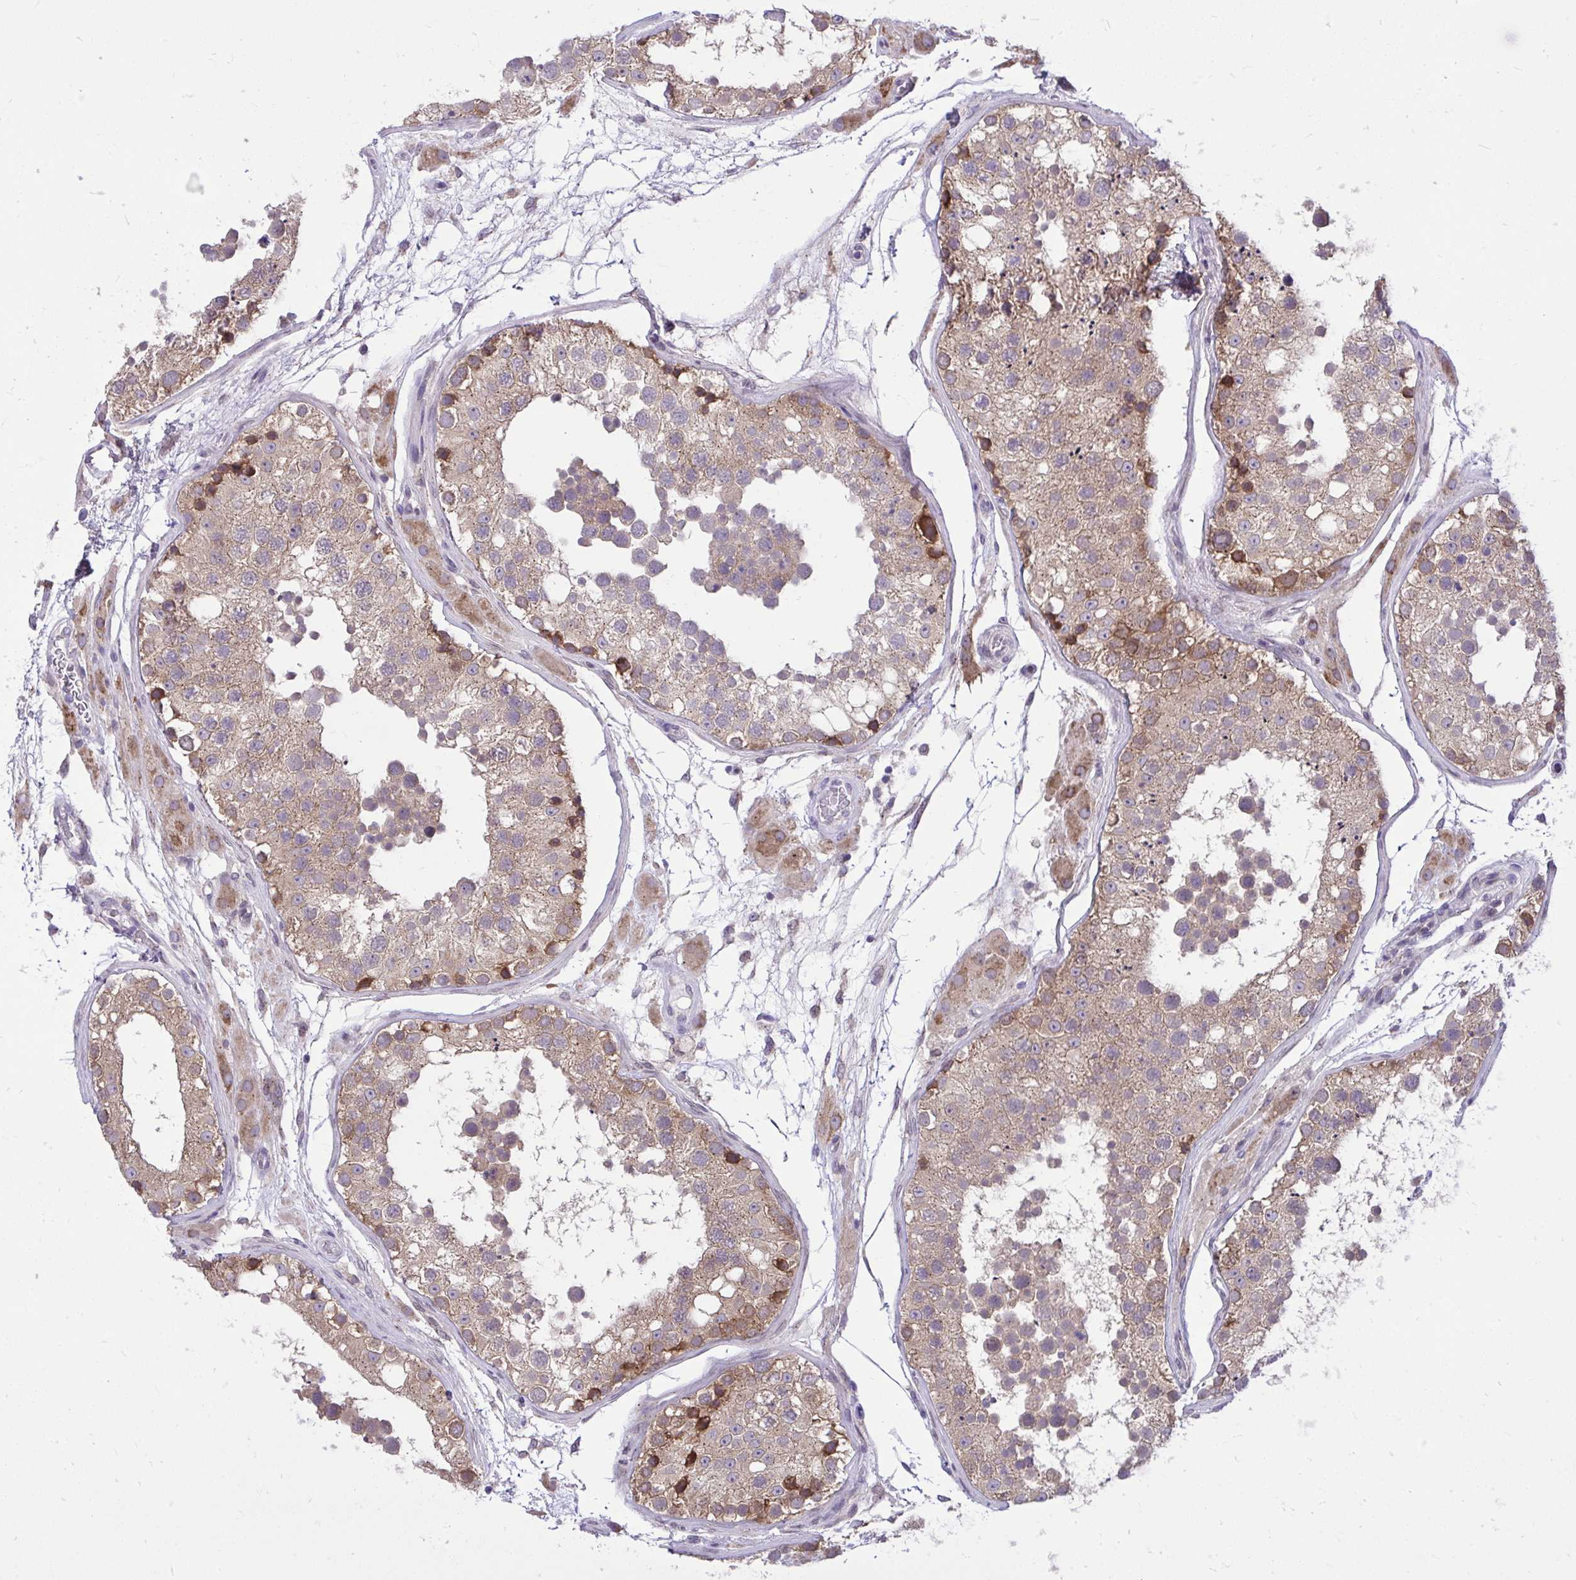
{"staining": {"intensity": "moderate", "quantity": "25%-75%", "location": "cytoplasmic/membranous"}, "tissue": "testis", "cell_type": "Cells in seminiferous ducts", "image_type": "normal", "snomed": [{"axis": "morphology", "description": "Normal tissue, NOS"}, {"axis": "topography", "description": "Testis"}], "caption": "Testis stained with DAB immunohistochemistry (IHC) demonstrates medium levels of moderate cytoplasmic/membranous staining in about 25%-75% of cells in seminiferous ducts. (brown staining indicates protein expression, while blue staining denotes nuclei).", "gene": "CEACAM18", "patient": {"sex": "male", "age": 26}}